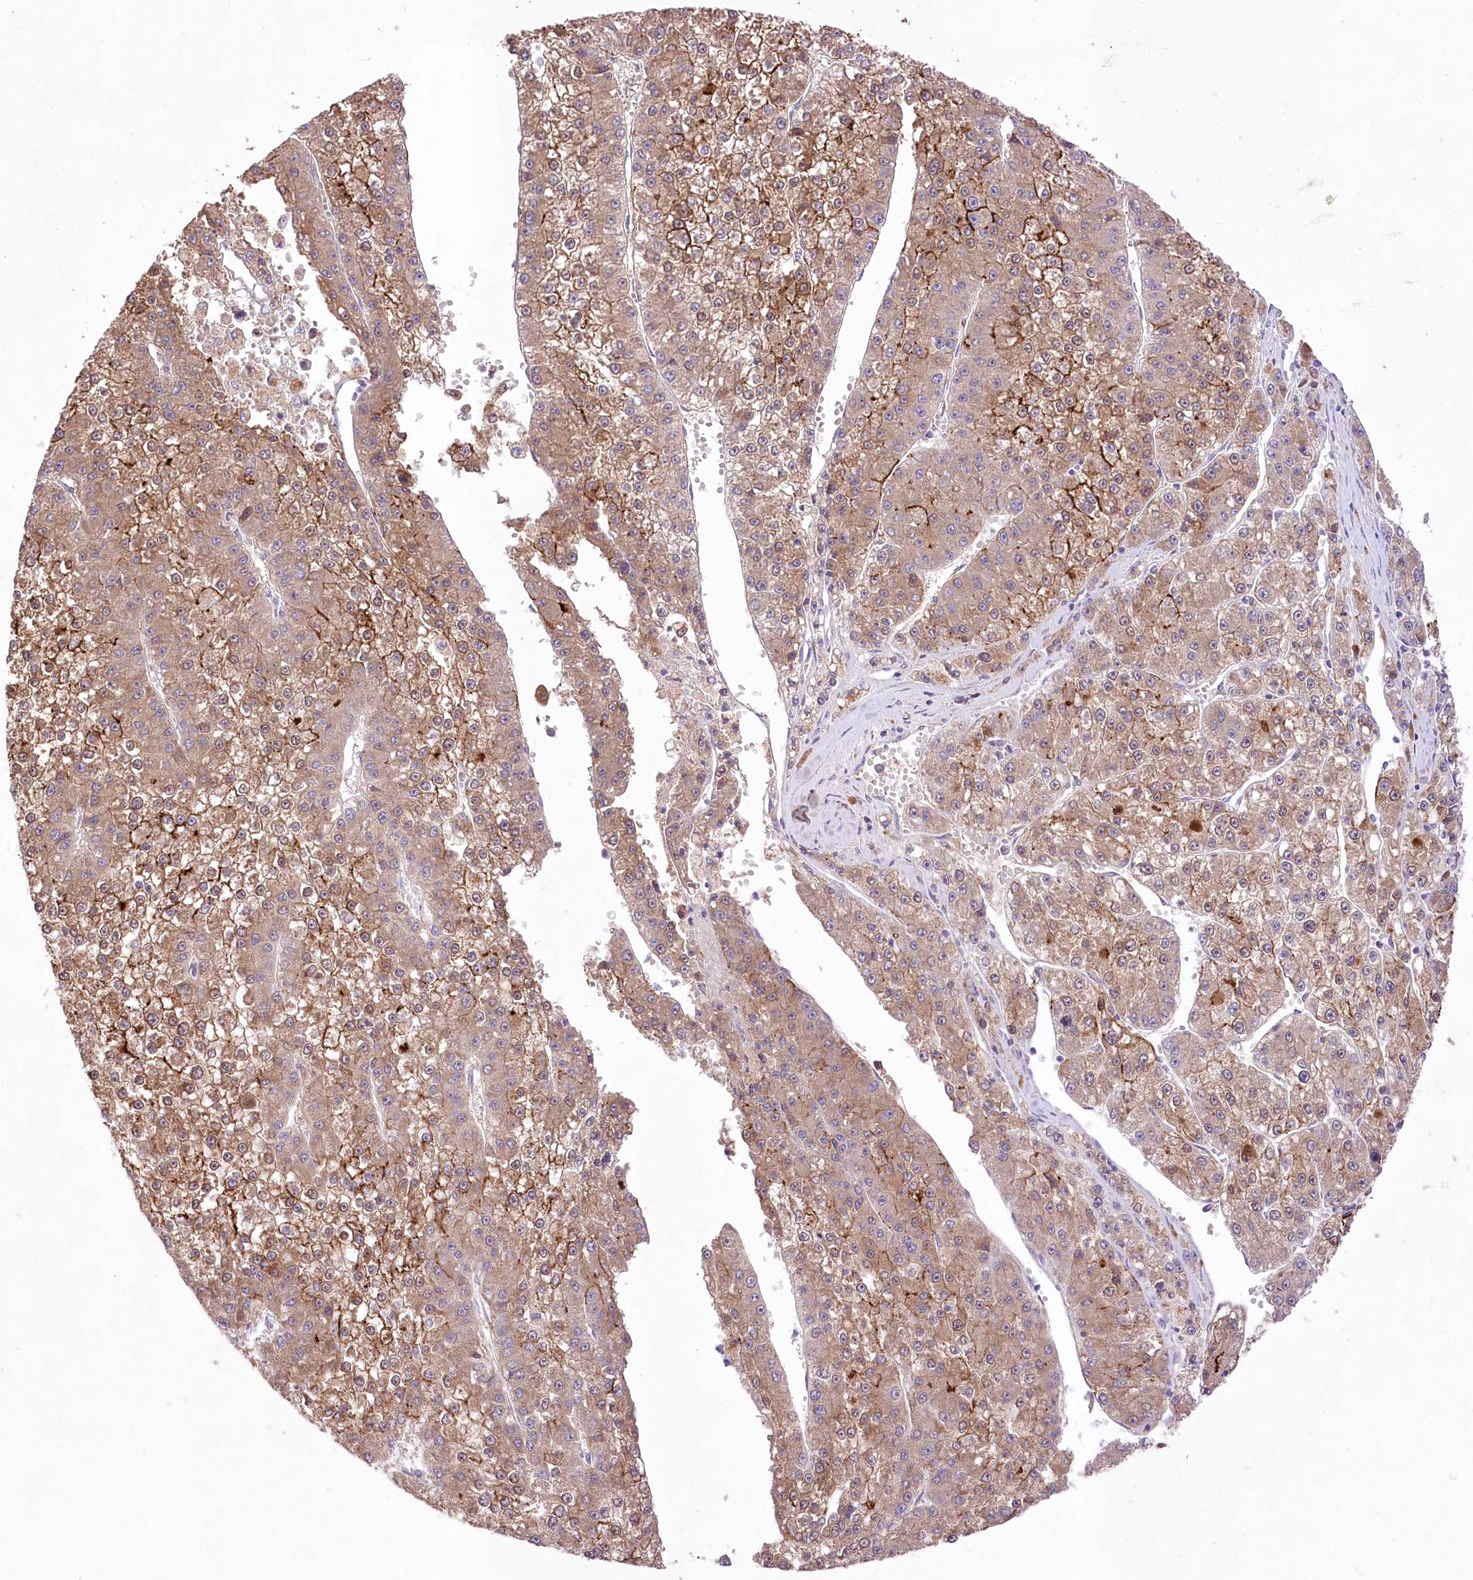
{"staining": {"intensity": "moderate", "quantity": ">75%", "location": "cytoplasmic/membranous"}, "tissue": "liver cancer", "cell_type": "Tumor cells", "image_type": "cancer", "snomed": [{"axis": "morphology", "description": "Carcinoma, Hepatocellular, NOS"}, {"axis": "topography", "description": "Liver"}], "caption": "Immunohistochemical staining of human liver hepatocellular carcinoma displays moderate cytoplasmic/membranous protein expression in approximately >75% of tumor cells.", "gene": "PBLD", "patient": {"sex": "female", "age": 73}}